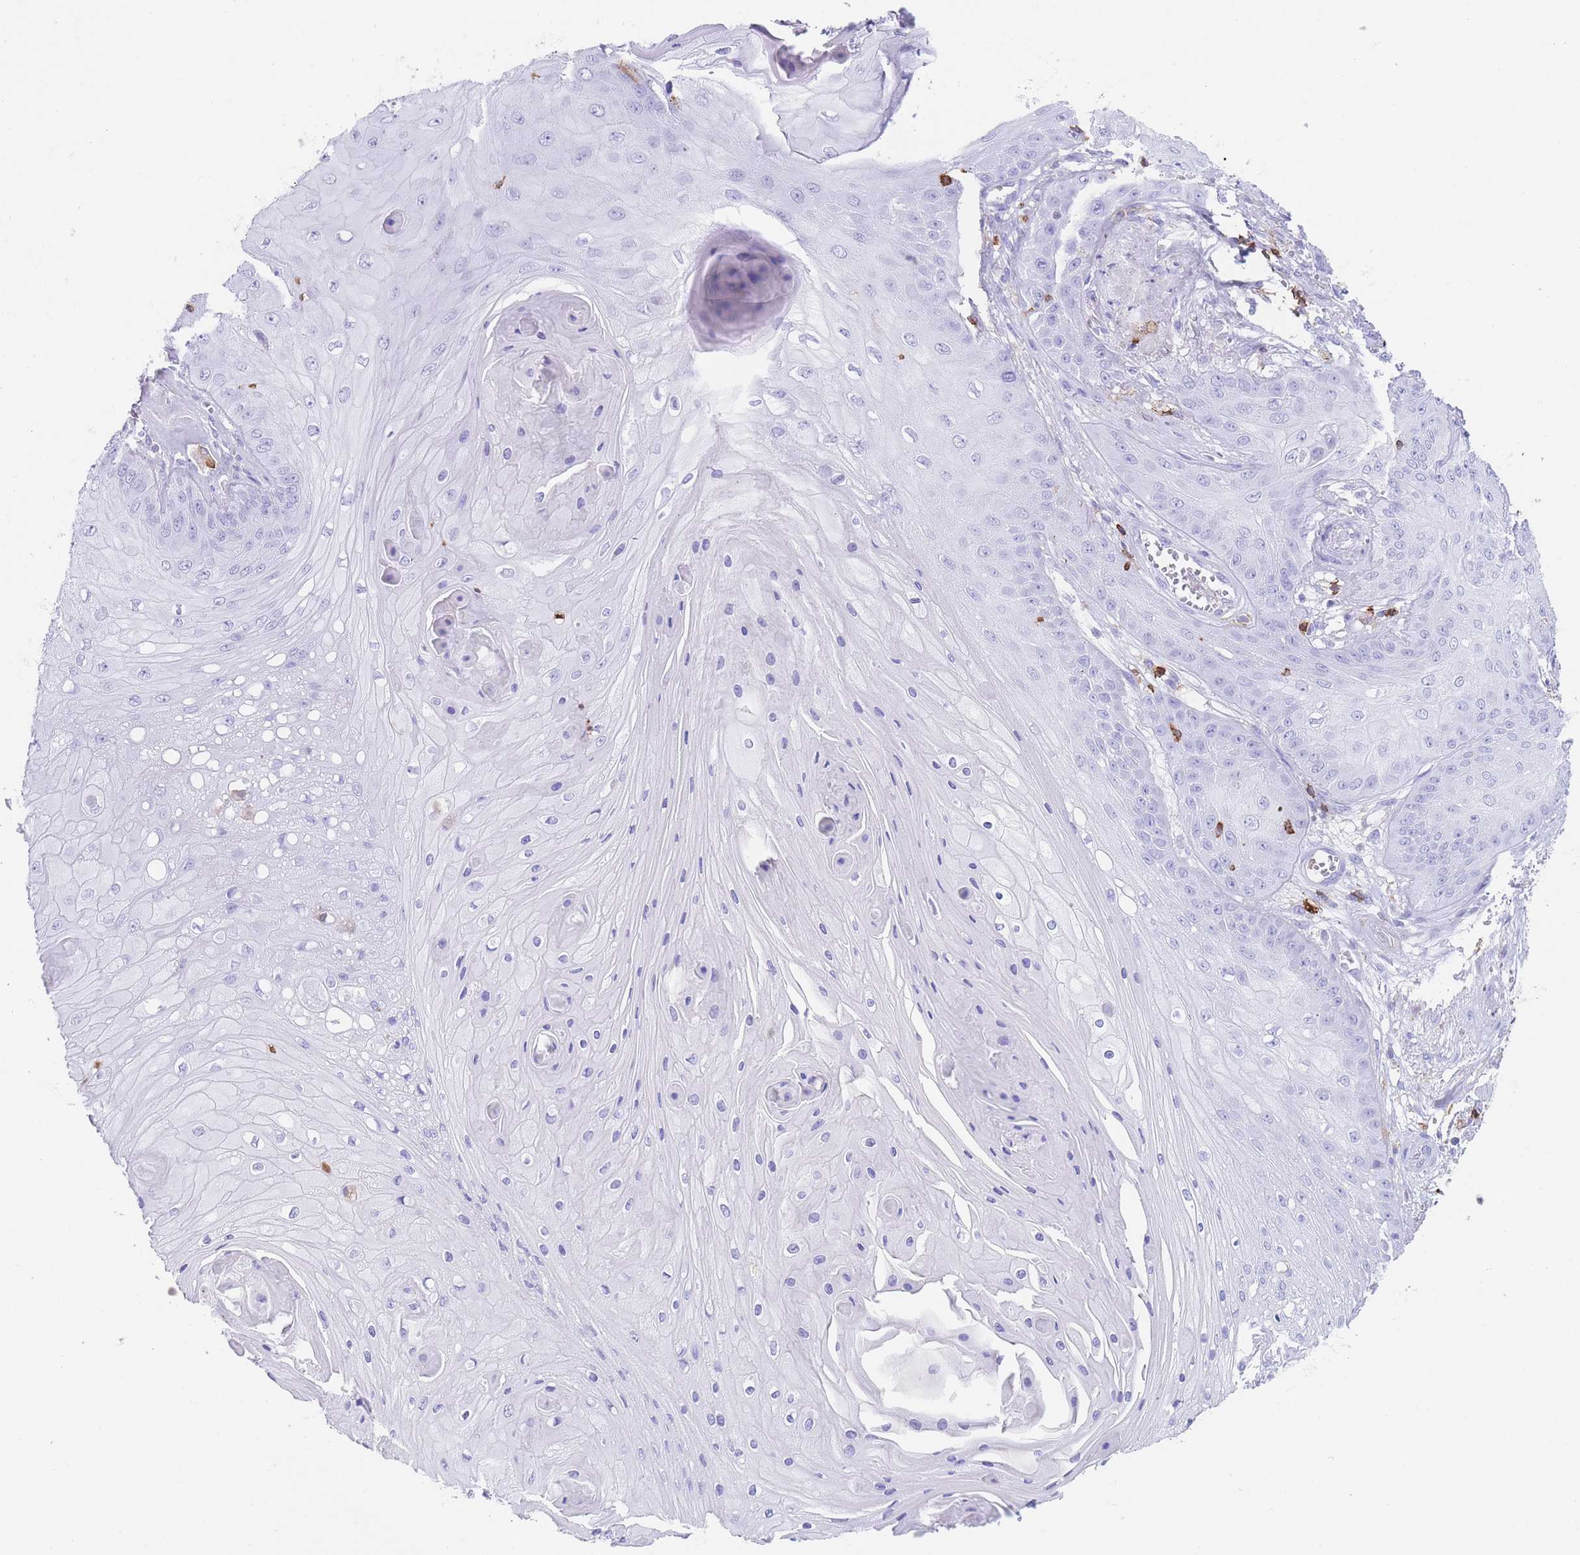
{"staining": {"intensity": "negative", "quantity": "none", "location": "none"}, "tissue": "skin cancer", "cell_type": "Tumor cells", "image_type": "cancer", "snomed": [{"axis": "morphology", "description": "Squamous cell carcinoma, NOS"}, {"axis": "topography", "description": "Skin"}], "caption": "A high-resolution histopathology image shows immunohistochemistry staining of skin squamous cell carcinoma, which demonstrates no significant expression in tumor cells. (DAB IHC visualized using brightfield microscopy, high magnification).", "gene": "CORO1A", "patient": {"sex": "male", "age": 70}}